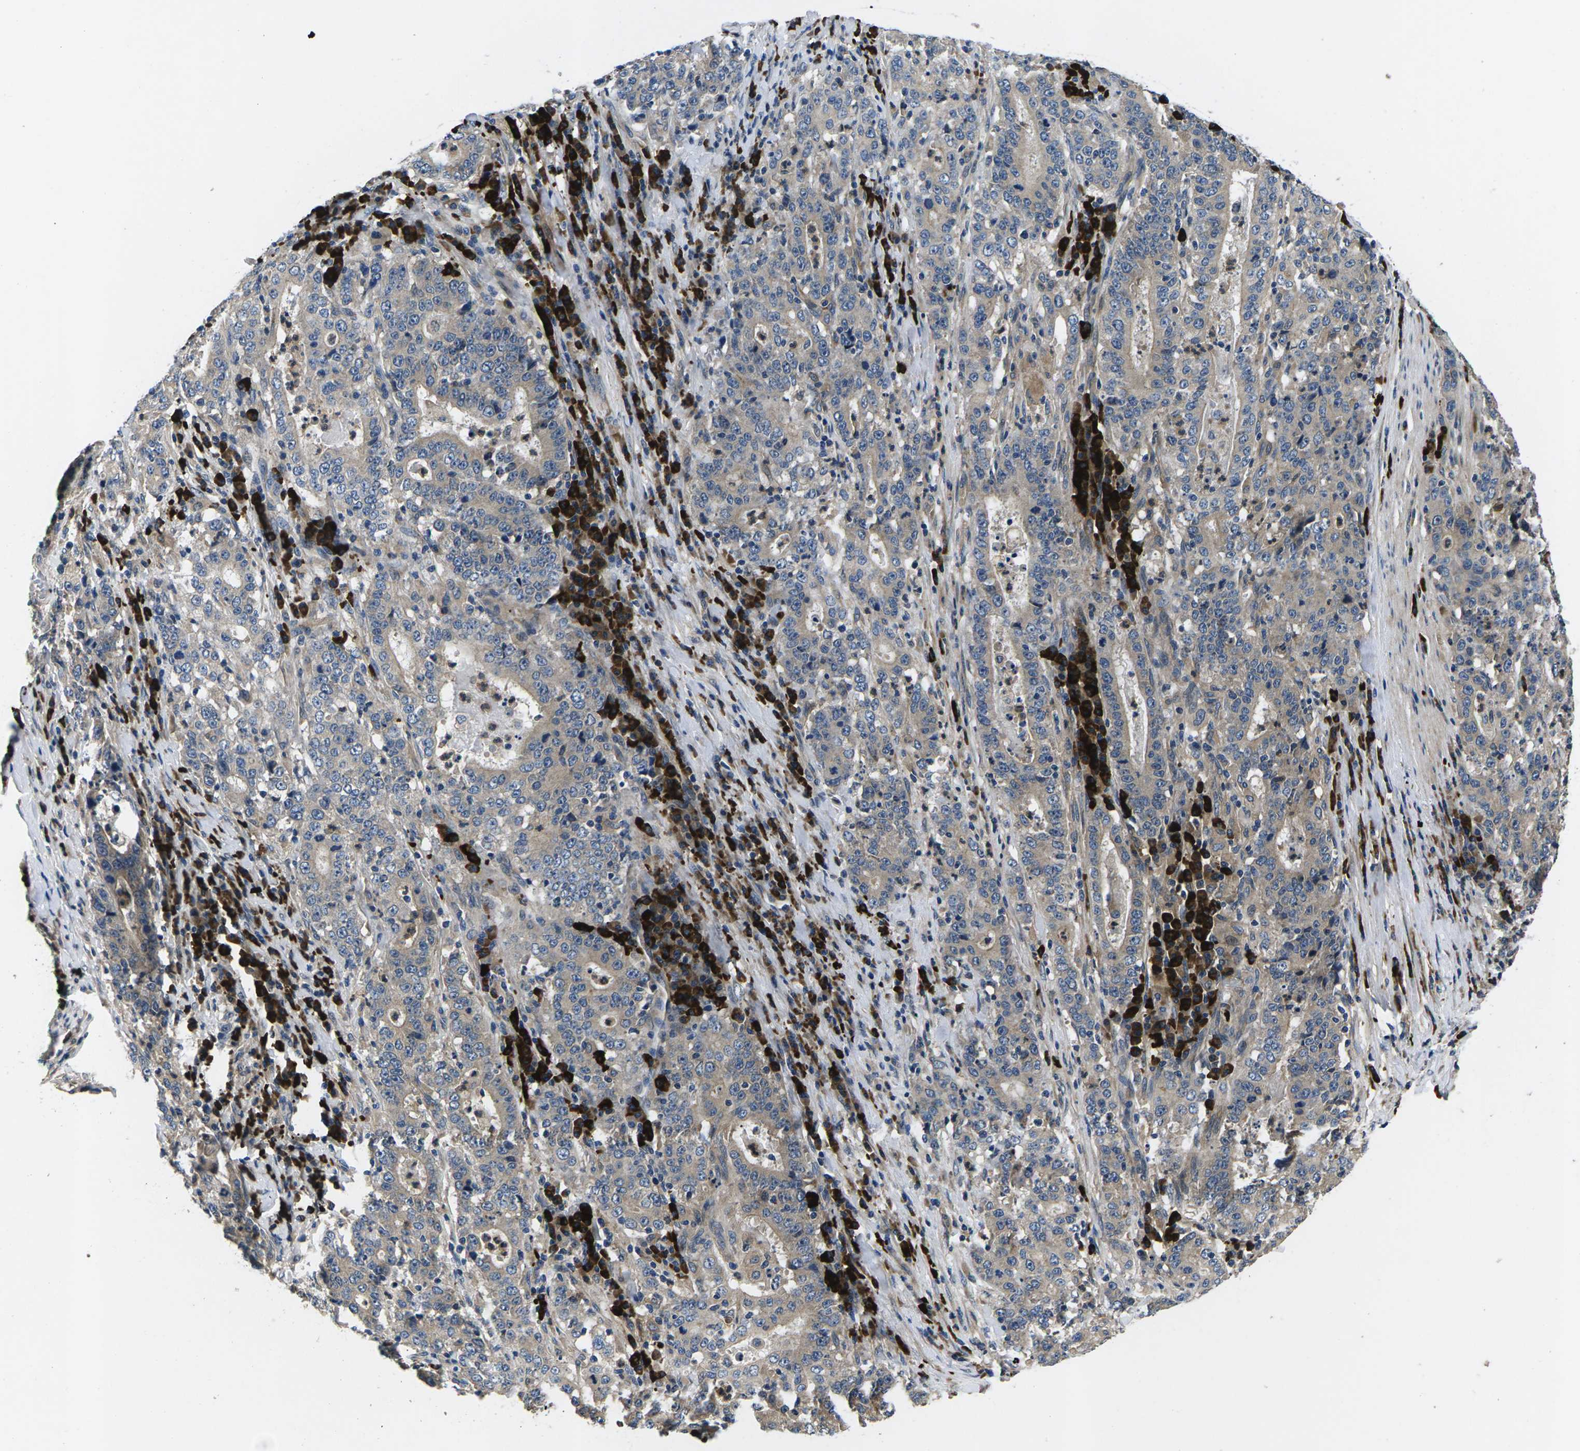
{"staining": {"intensity": "negative", "quantity": "none", "location": "none"}, "tissue": "stomach cancer", "cell_type": "Tumor cells", "image_type": "cancer", "snomed": [{"axis": "morphology", "description": "Normal tissue, NOS"}, {"axis": "morphology", "description": "Adenocarcinoma, NOS"}, {"axis": "topography", "description": "Stomach, upper"}, {"axis": "topography", "description": "Stomach"}], "caption": "Immunohistochemical staining of stomach cancer (adenocarcinoma) shows no significant expression in tumor cells.", "gene": "PLCE1", "patient": {"sex": "male", "age": 59}}